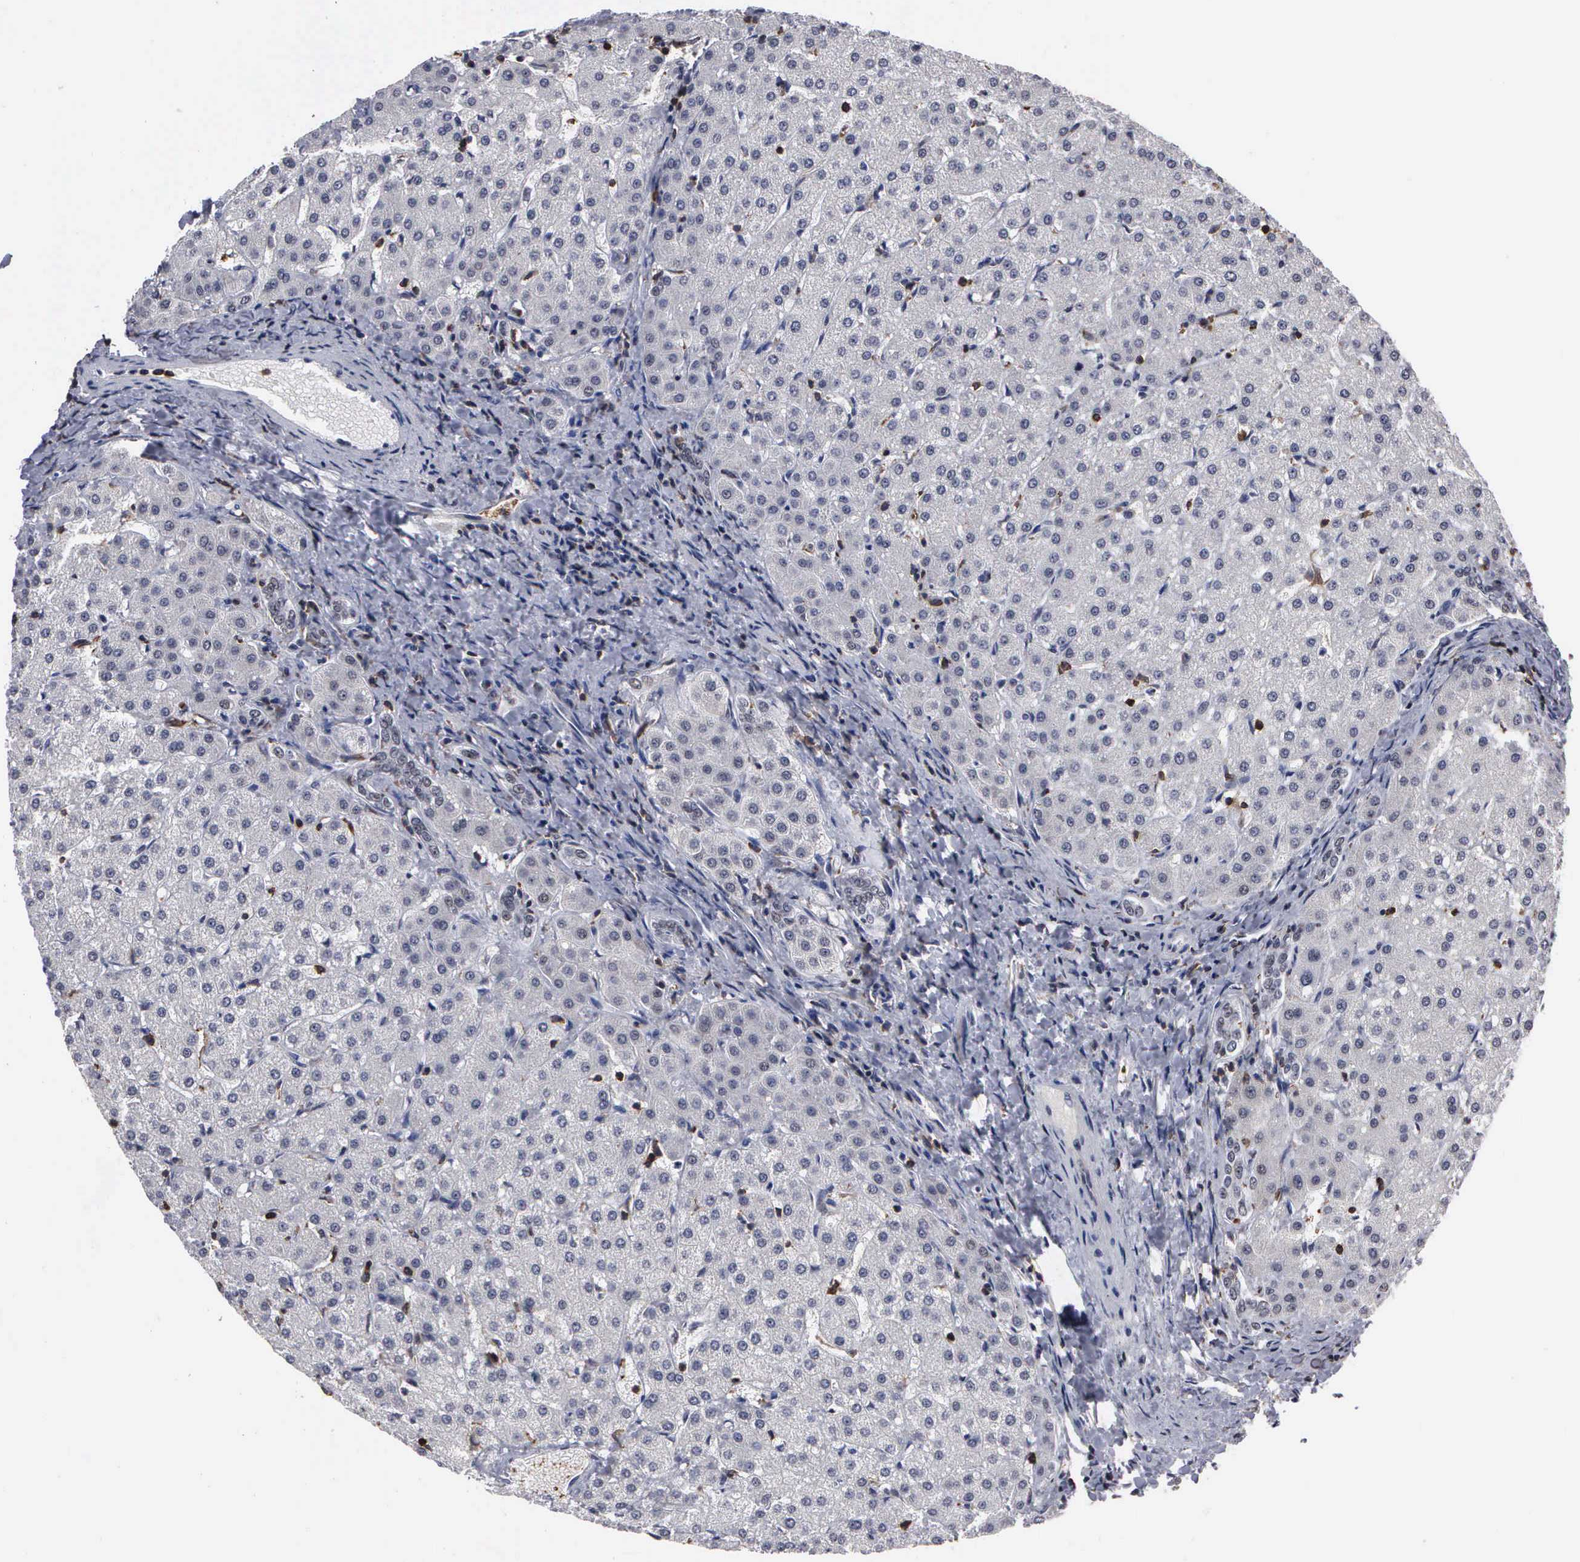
{"staining": {"intensity": "weak", "quantity": "<25%", "location": "nuclear"}, "tissue": "liver", "cell_type": "Cholangiocytes", "image_type": "normal", "snomed": [{"axis": "morphology", "description": "Normal tissue, NOS"}, {"axis": "topography", "description": "Liver"}], "caption": "Immunohistochemical staining of unremarkable human liver exhibits no significant positivity in cholangiocytes.", "gene": "TRMT5", "patient": {"sex": "female", "age": 27}}